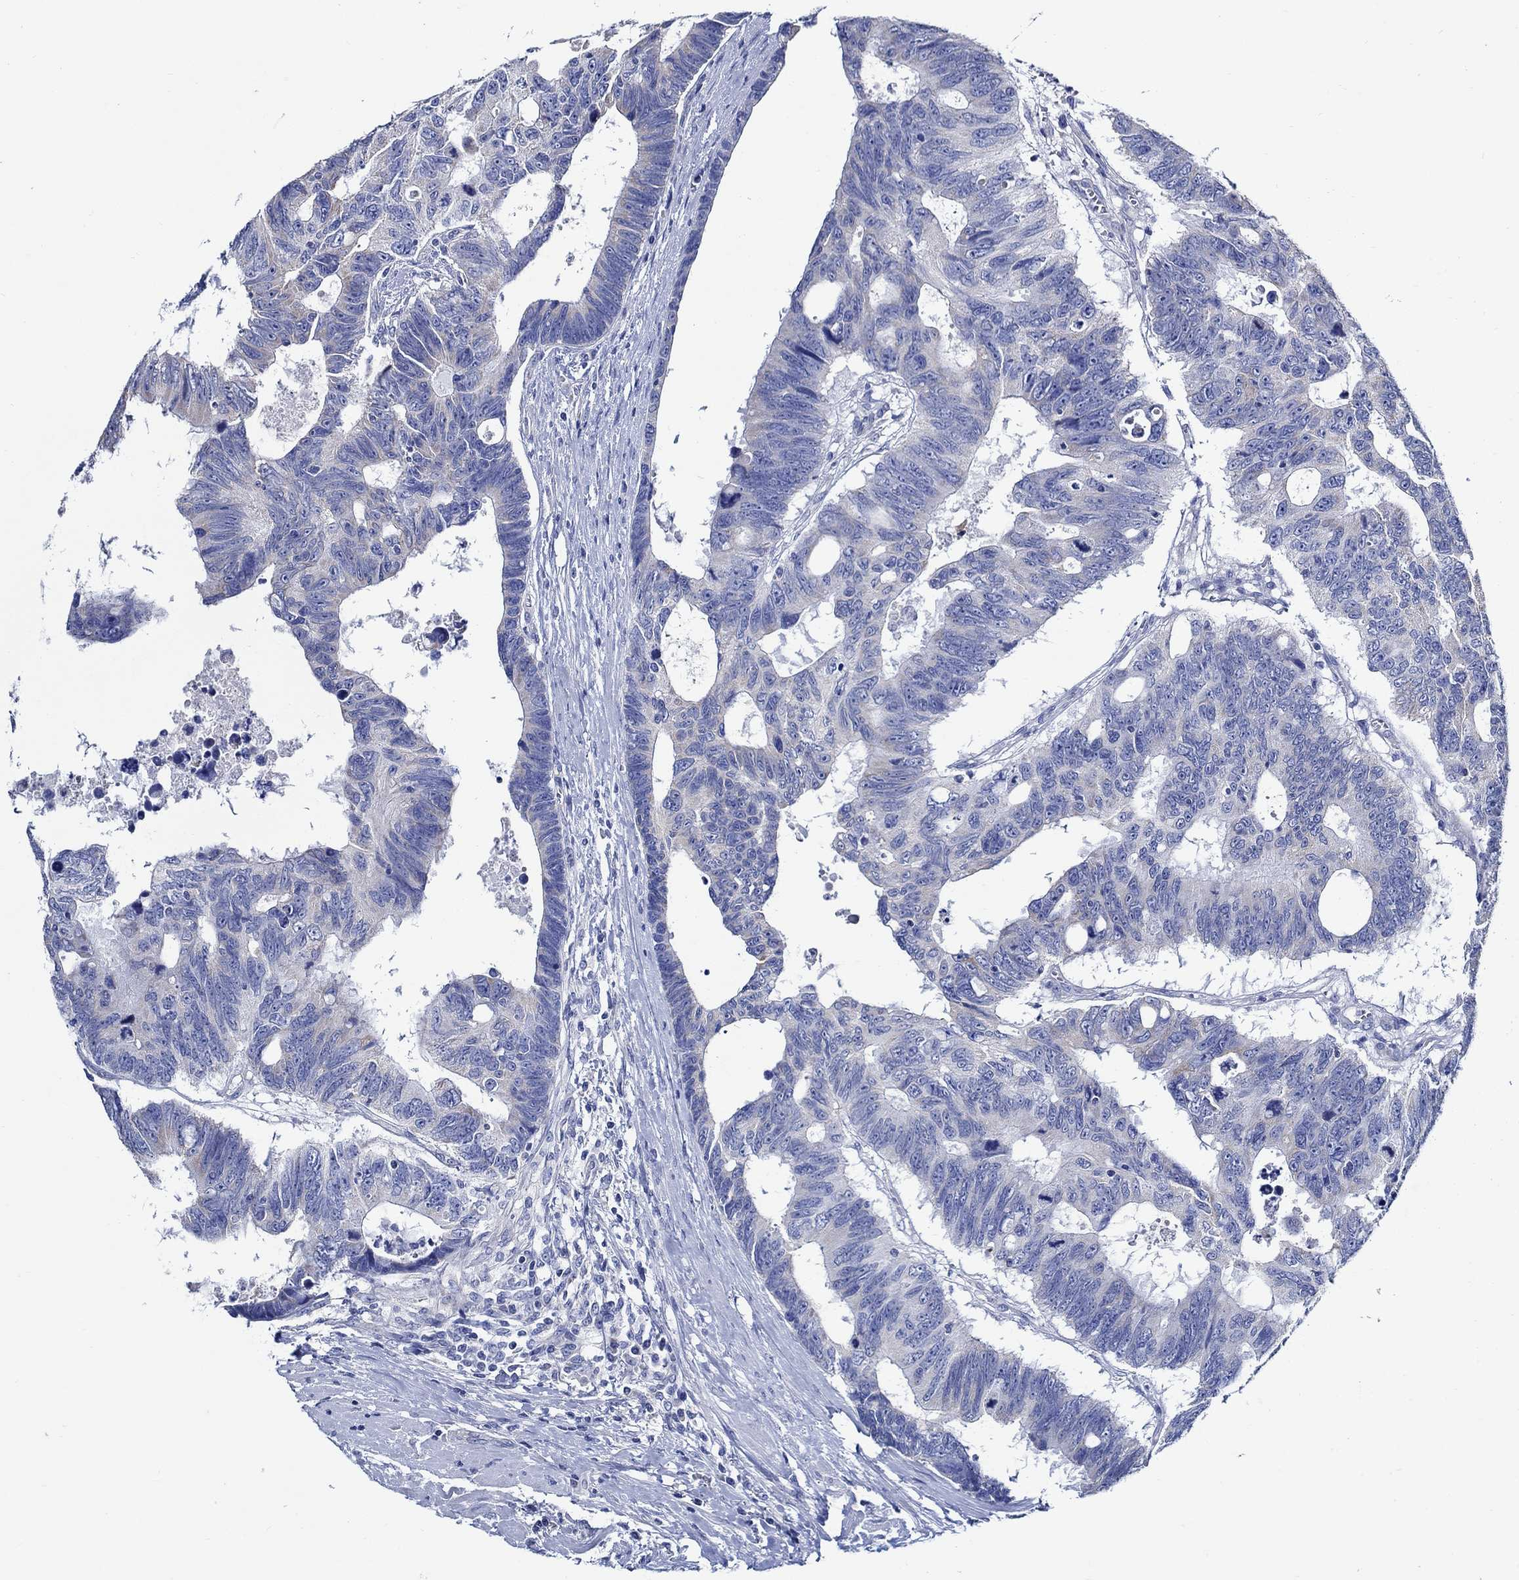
{"staining": {"intensity": "negative", "quantity": "none", "location": "none"}, "tissue": "colorectal cancer", "cell_type": "Tumor cells", "image_type": "cancer", "snomed": [{"axis": "morphology", "description": "Adenocarcinoma, NOS"}, {"axis": "topography", "description": "Colon"}], "caption": "This is an immunohistochemistry (IHC) micrograph of human colorectal adenocarcinoma. There is no expression in tumor cells.", "gene": "SKOR1", "patient": {"sex": "female", "age": 77}}